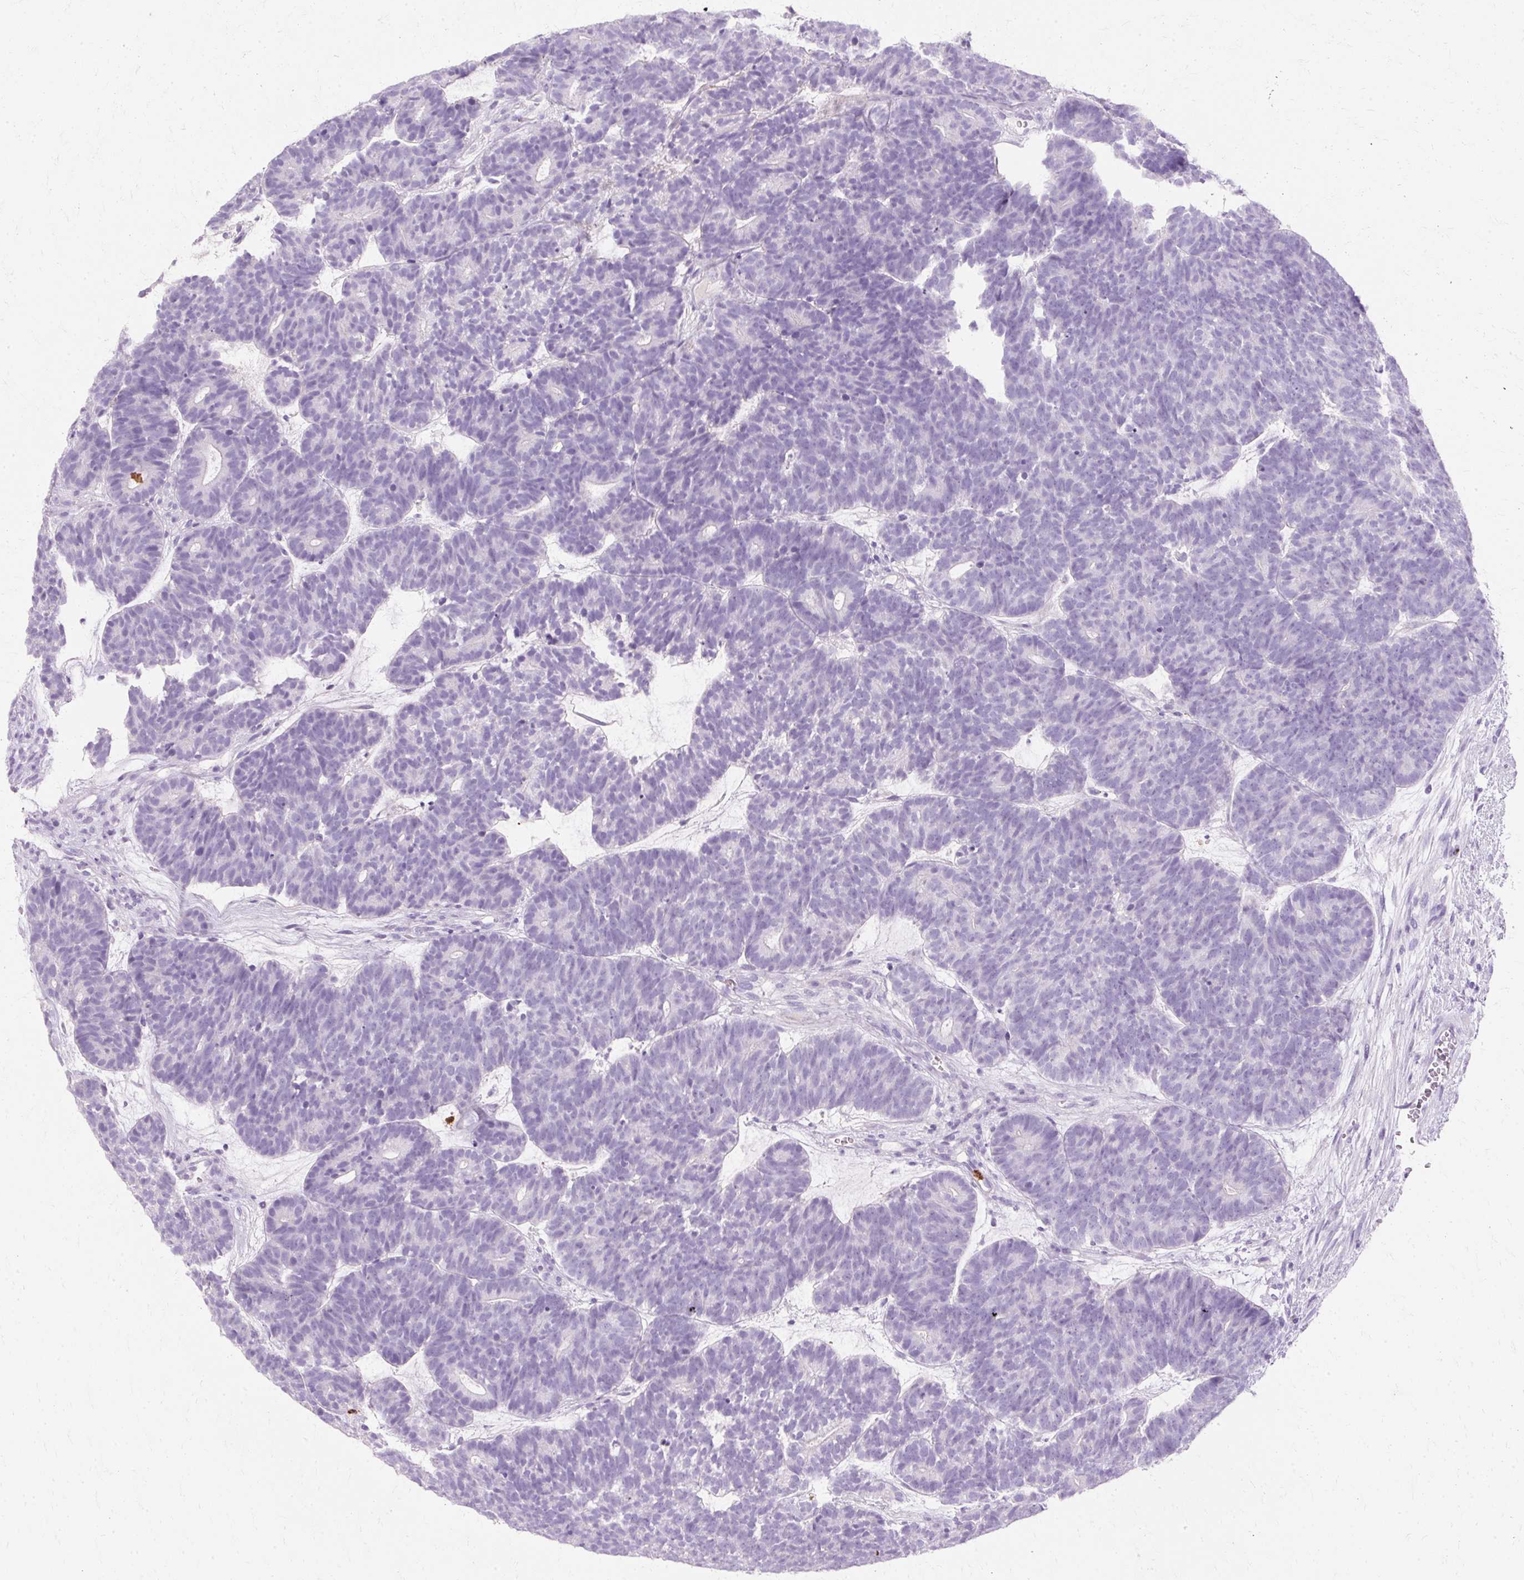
{"staining": {"intensity": "negative", "quantity": "none", "location": "none"}, "tissue": "head and neck cancer", "cell_type": "Tumor cells", "image_type": "cancer", "snomed": [{"axis": "morphology", "description": "Adenocarcinoma, NOS"}, {"axis": "topography", "description": "Head-Neck"}], "caption": "Immunohistochemical staining of human adenocarcinoma (head and neck) shows no significant expression in tumor cells.", "gene": "DEFA1", "patient": {"sex": "female", "age": 81}}